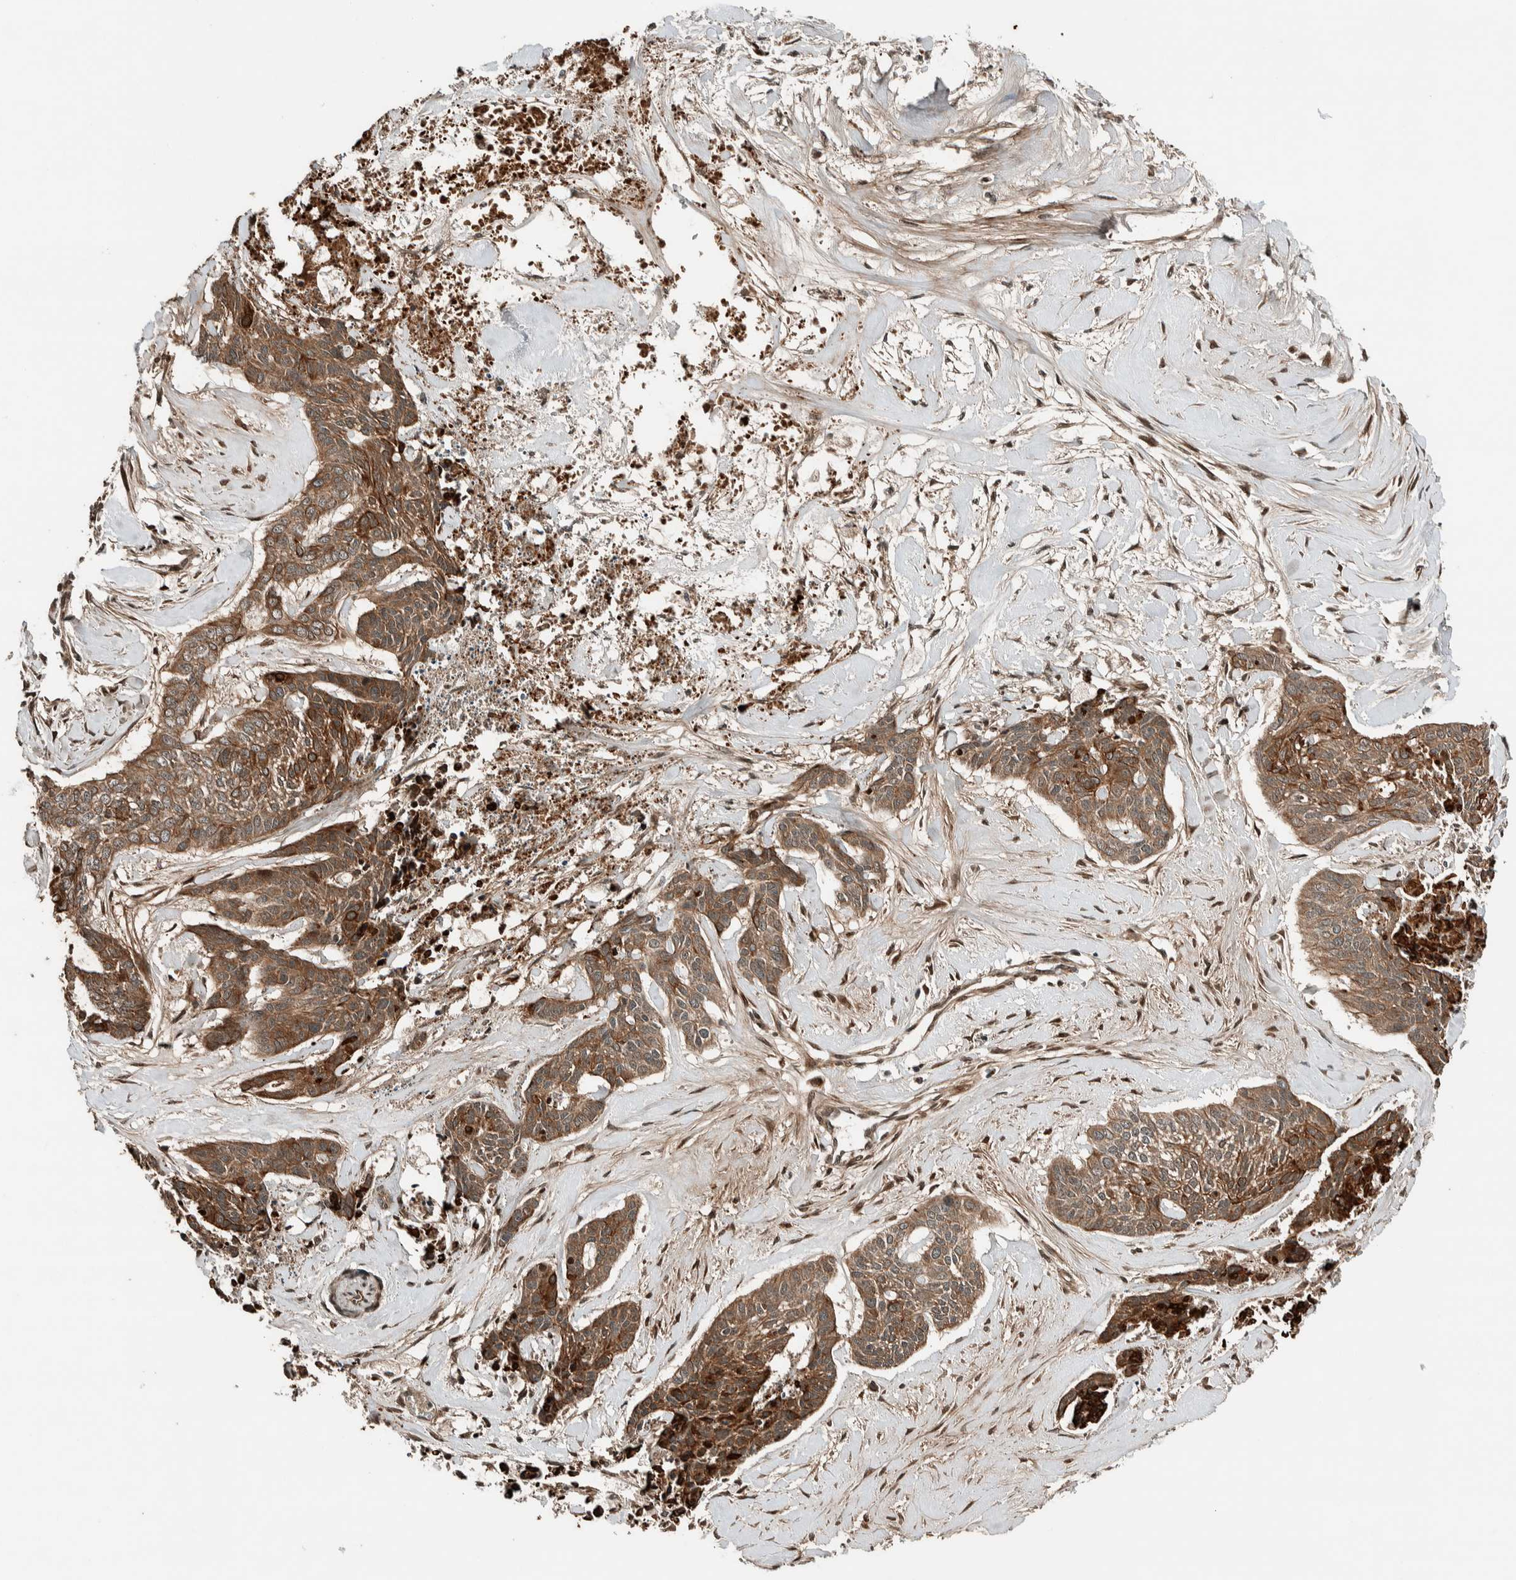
{"staining": {"intensity": "moderate", "quantity": ">75%", "location": "cytoplasmic/membranous"}, "tissue": "skin cancer", "cell_type": "Tumor cells", "image_type": "cancer", "snomed": [{"axis": "morphology", "description": "Basal cell carcinoma"}, {"axis": "topography", "description": "Skin"}], "caption": "Immunohistochemistry (DAB (3,3'-diaminobenzidine)) staining of skin cancer exhibits moderate cytoplasmic/membranous protein expression in about >75% of tumor cells.", "gene": "STXBP4", "patient": {"sex": "female", "age": 64}}